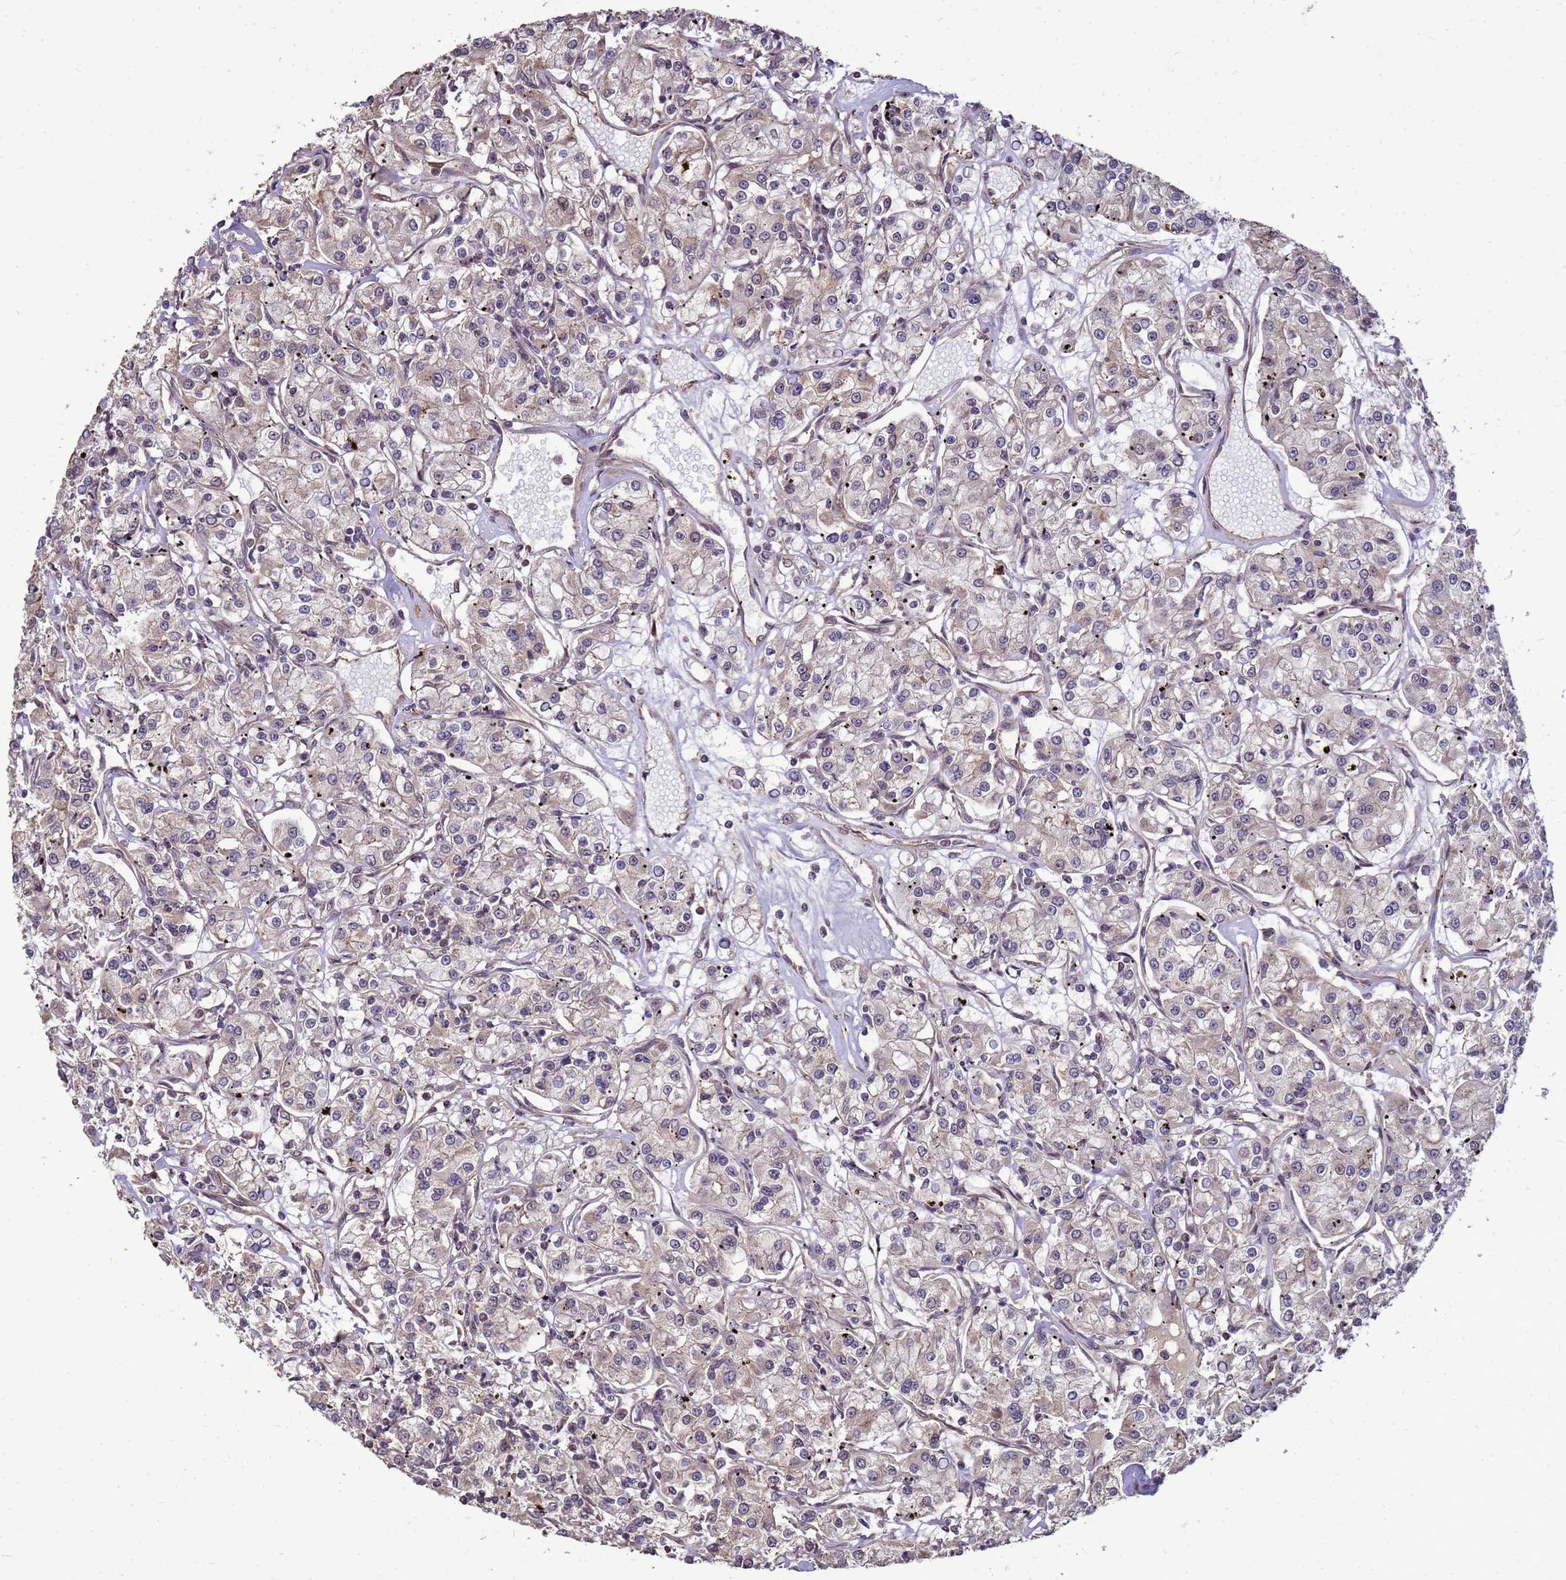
{"staining": {"intensity": "weak", "quantity": "<25%", "location": "cytoplasmic/membranous"}, "tissue": "renal cancer", "cell_type": "Tumor cells", "image_type": "cancer", "snomed": [{"axis": "morphology", "description": "Adenocarcinoma, NOS"}, {"axis": "topography", "description": "Kidney"}], "caption": "Immunohistochemistry photomicrograph of renal cancer (adenocarcinoma) stained for a protein (brown), which displays no positivity in tumor cells.", "gene": "CRBN", "patient": {"sex": "female", "age": 59}}